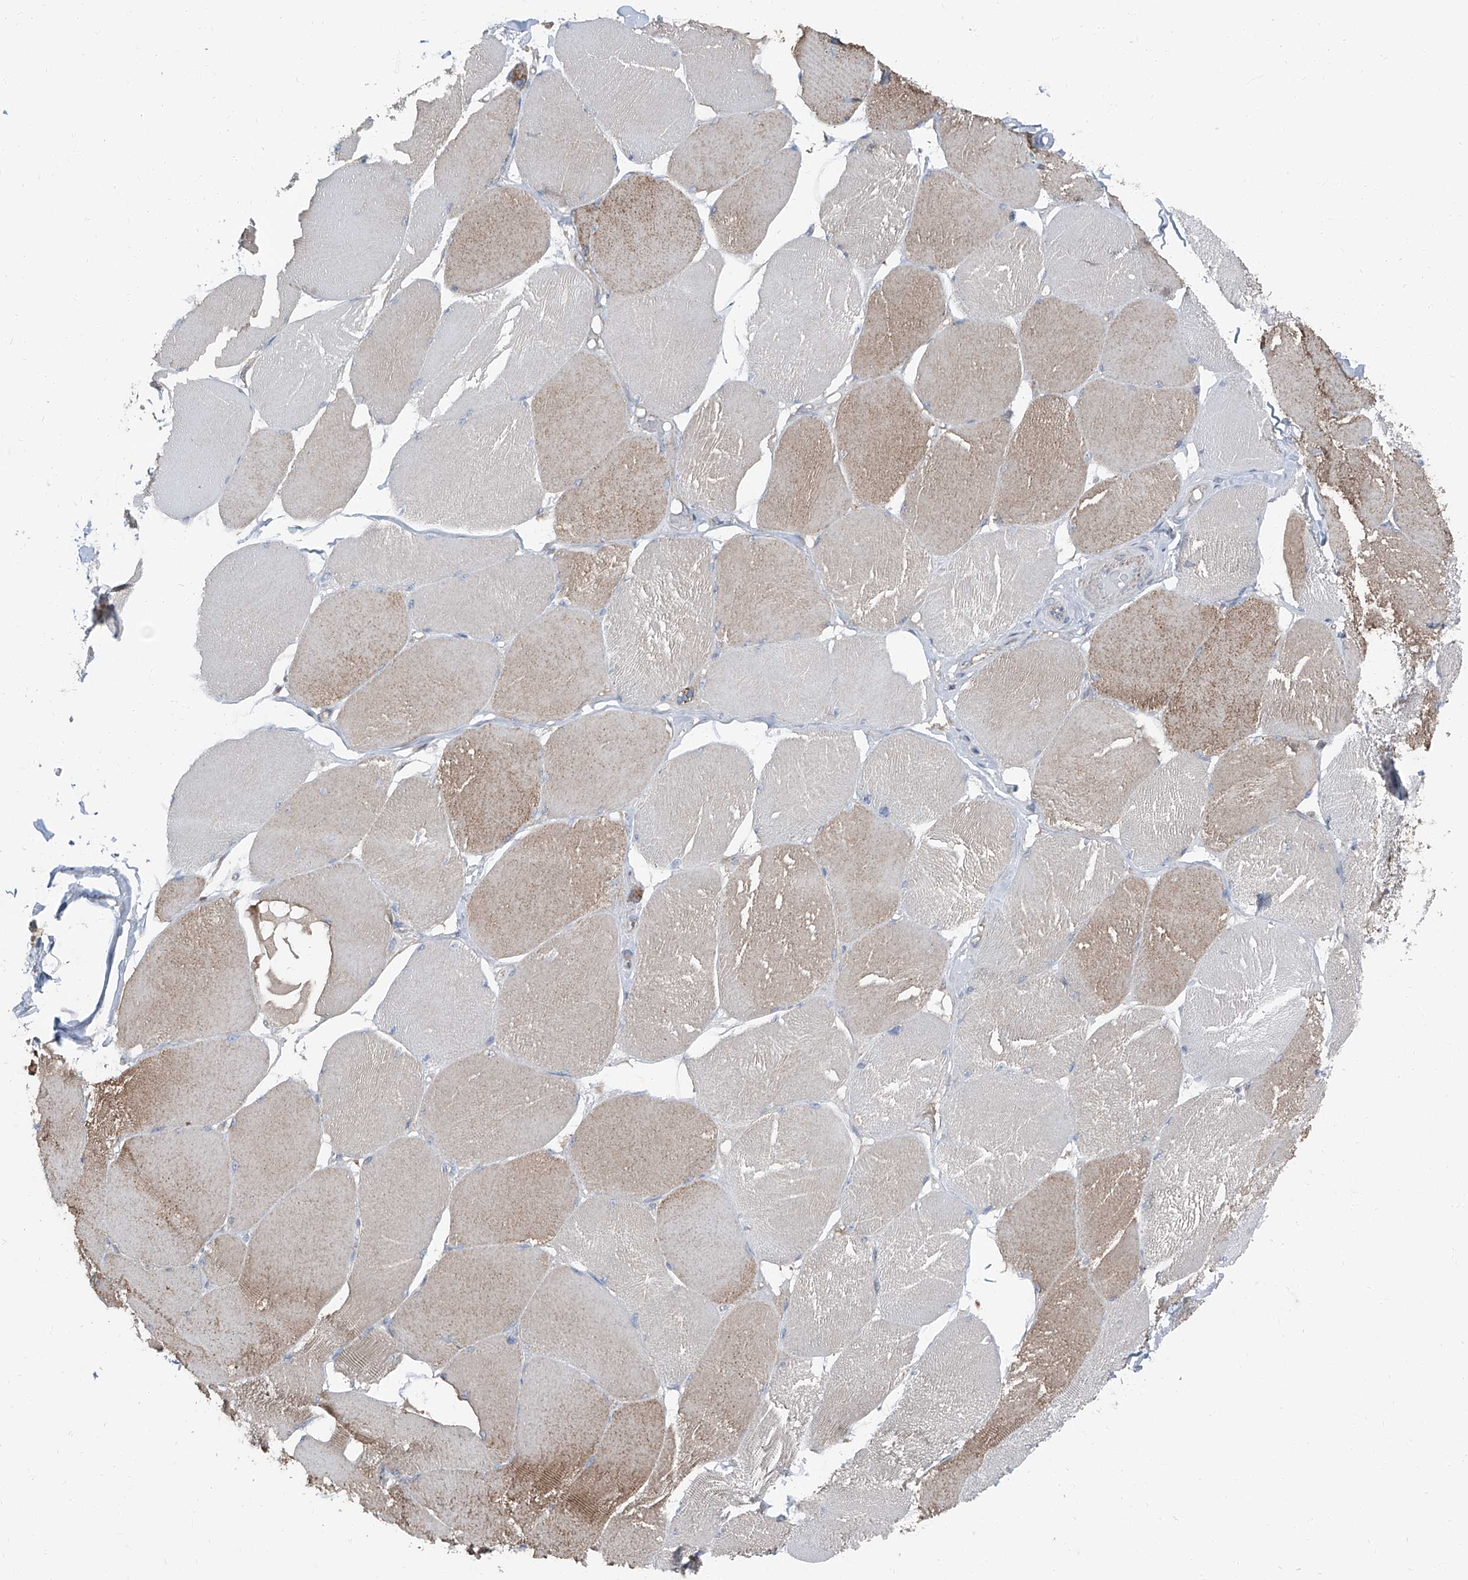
{"staining": {"intensity": "weak", "quantity": "<25%", "location": "cytoplasmic/membranous"}, "tissue": "skeletal muscle", "cell_type": "Myocytes", "image_type": "normal", "snomed": [{"axis": "morphology", "description": "Normal tissue, NOS"}, {"axis": "topography", "description": "Skin"}, {"axis": "topography", "description": "Skeletal muscle"}], "caption": "Immunohistochemistry image of normal skeletal muscle: human skeletal muscle stained with DAB exhibits no significant protein expression in myocytes.", "gene": "GPR142", "patient": {"sex": "male", "age": 83}}